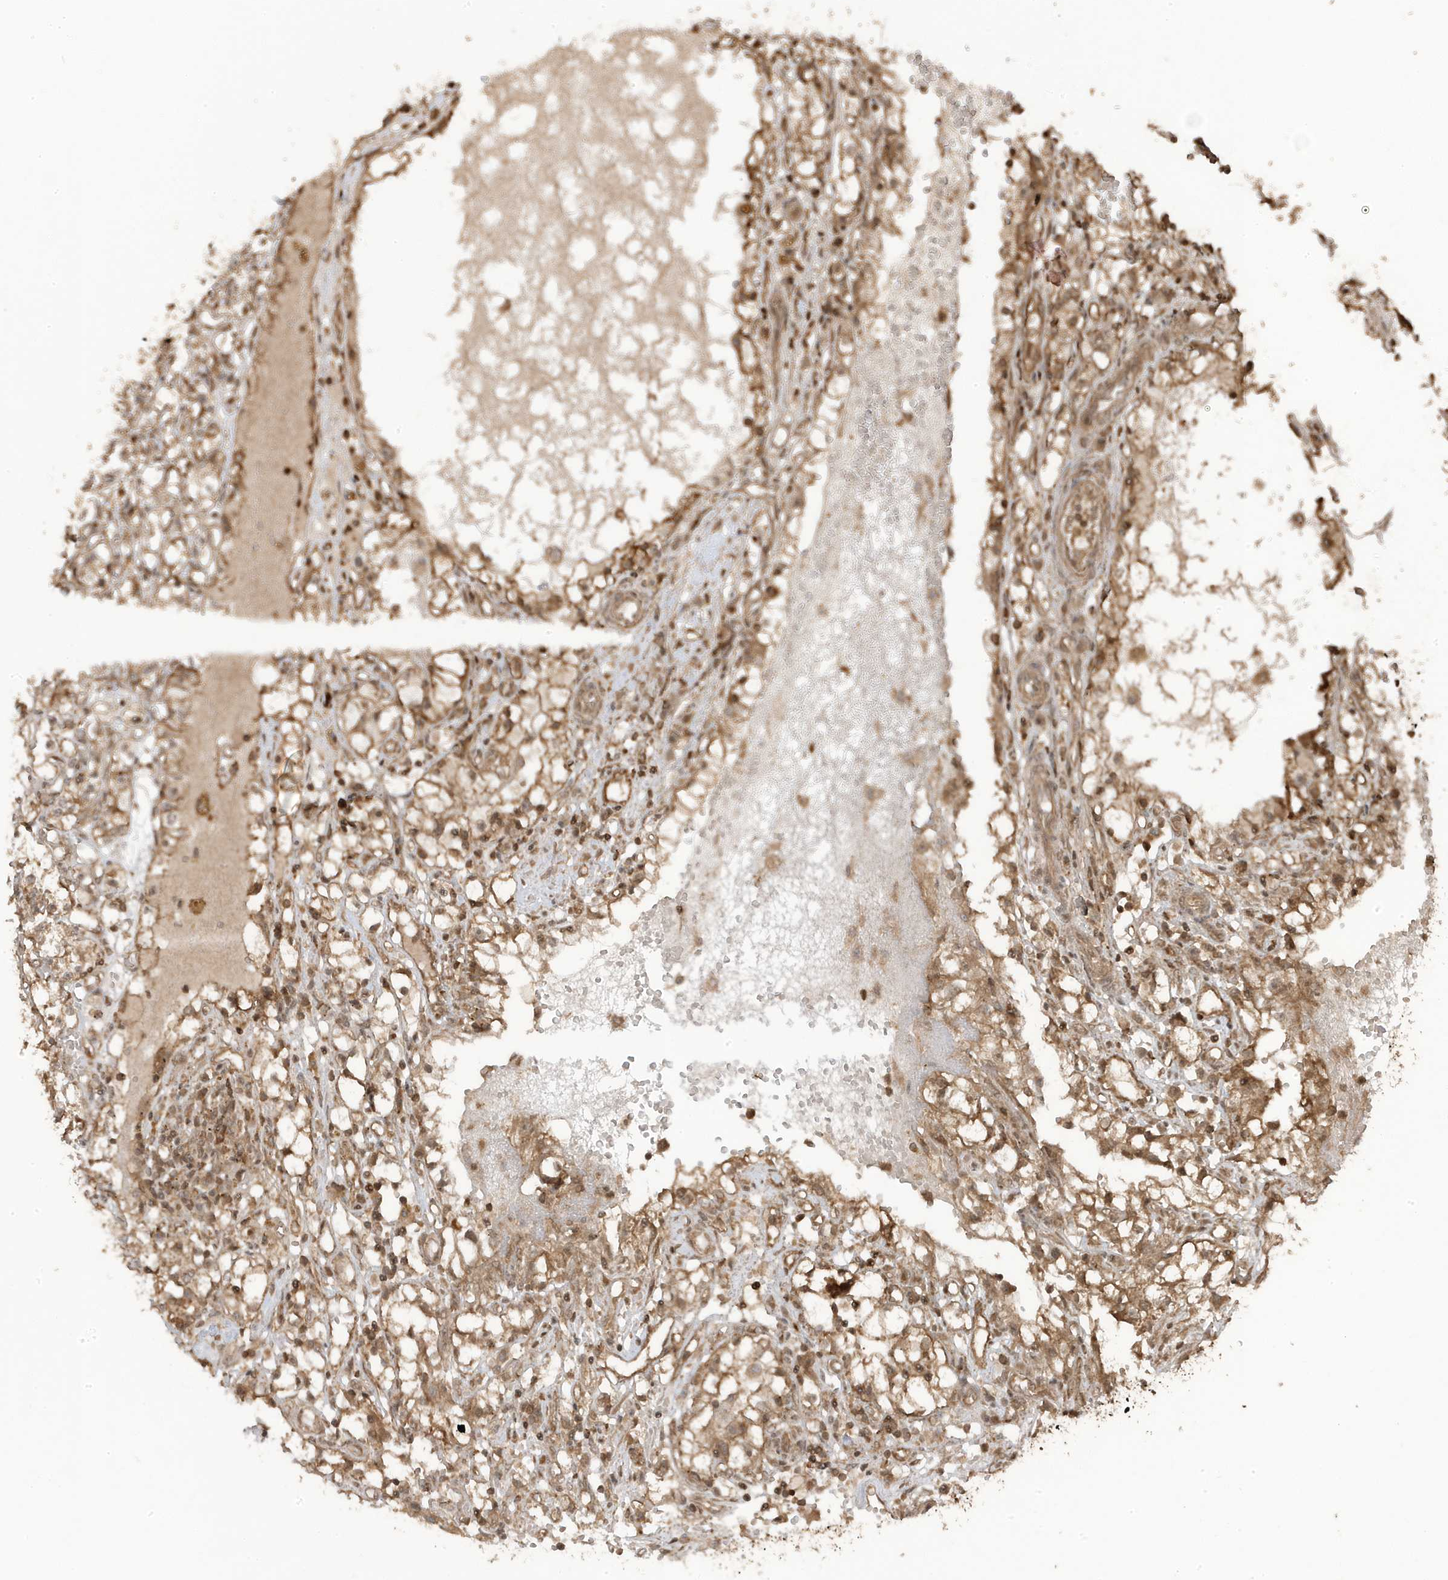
{"staining": {"intensity": "moderate", "quantity": ">75%", "location": "cytoplasmic/membranous"}, "tissue": "renal cancer", "cell_type": "Tumor cells", "image_type": "cancer", "snomed": [{"axis": "morphology", "description": "Adenocarcinoma, NOS"}, {"axis": "topography", "description": "Kidney"}], "caption": "A brown stain labels moderate cytoplasmic/membranous positivity of a protein in adenocarcinoma (renal) tumor cells.", "gene": "ASAP1", "patient": {"sex": "male", "age": 56}}